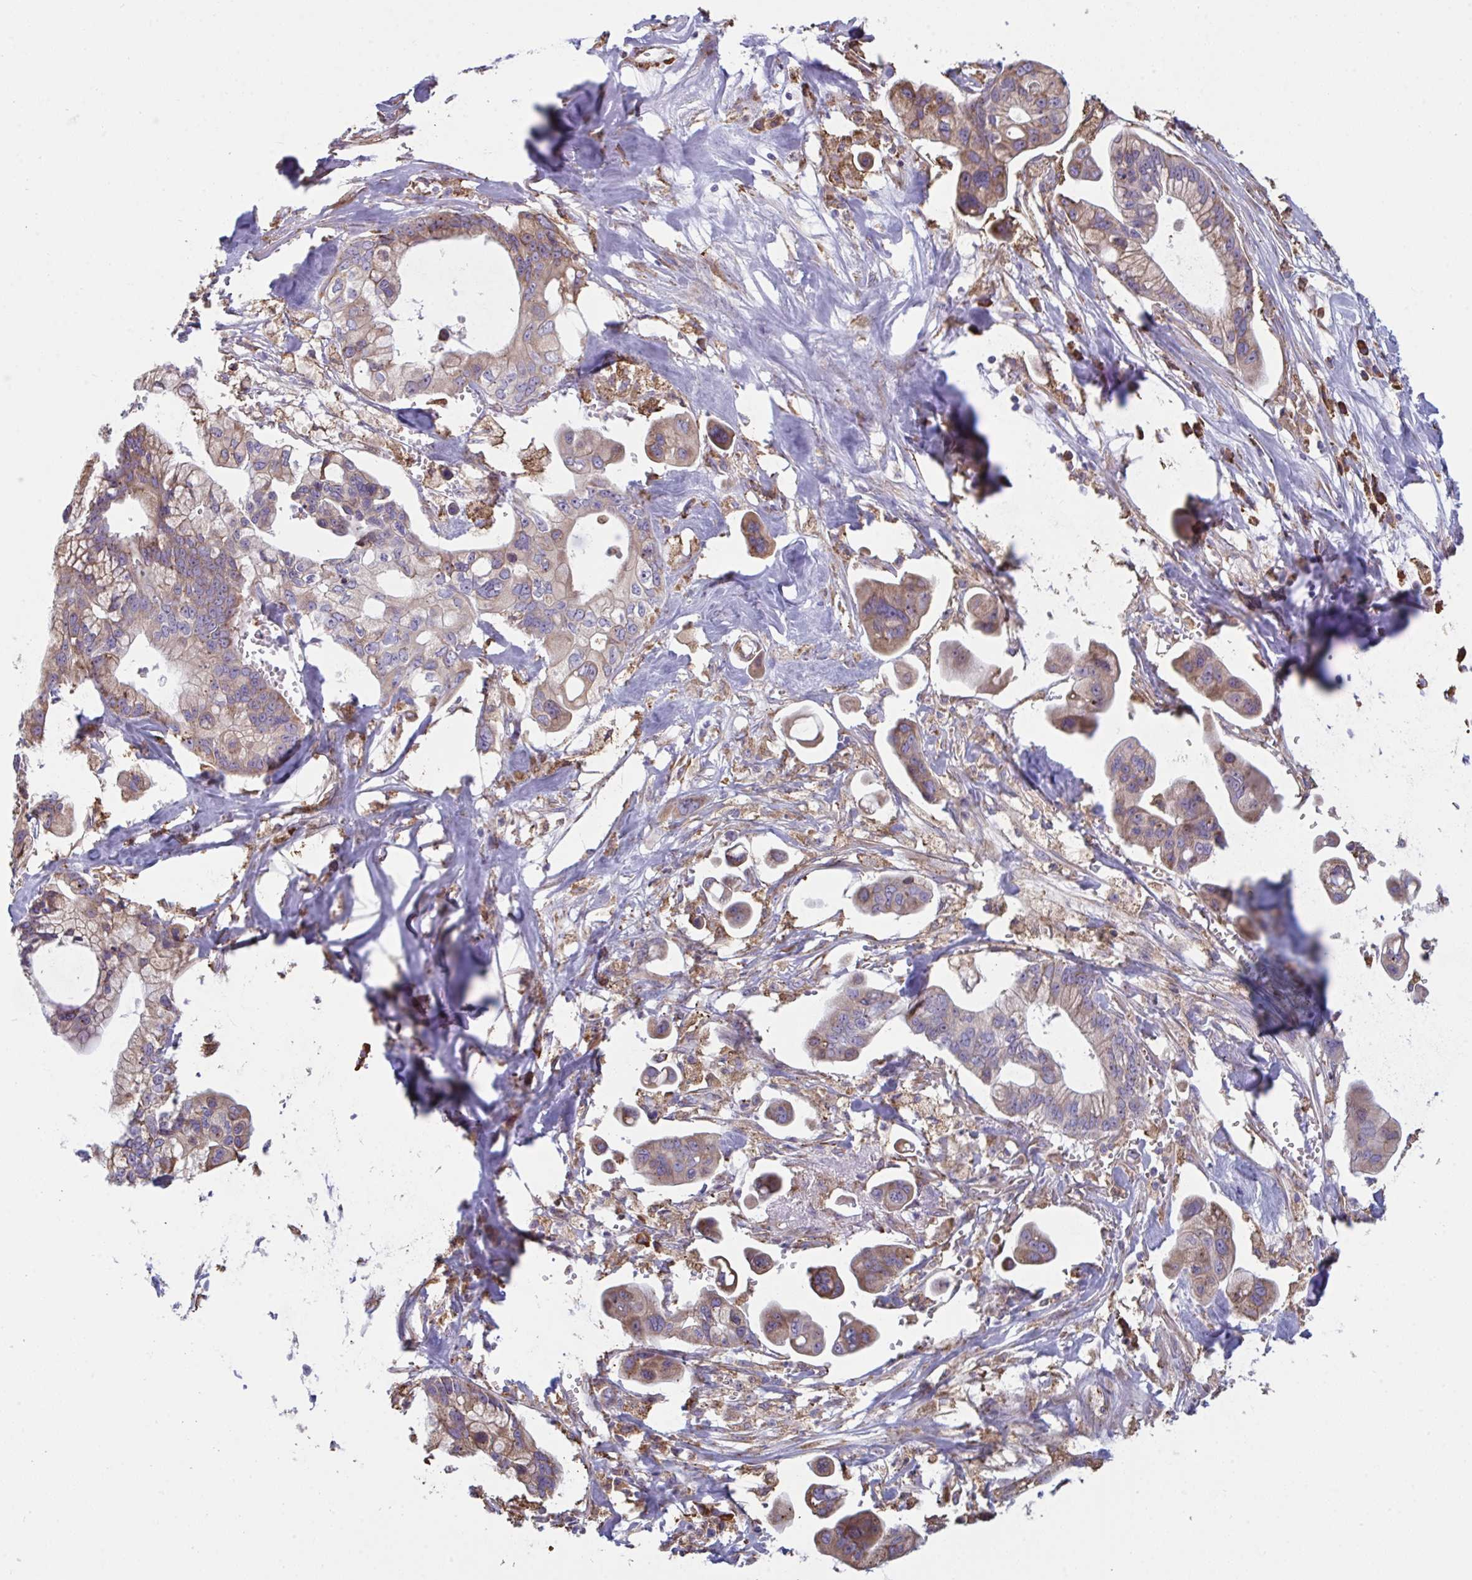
{"staining": {"intensity": "weak", "quantity": "25%-75%", "location": "cytoplasmic/membranous"}, "tissue": "pancreatic cancer", "cell_type": "Tumor cells", "image_type": "cancer", "snomed": [{"axis": "morphology", "description": "Adenocarcinoma, NOS"}, {"axis": "topography", "description": "Pancreas"}], "caption": "This histopathology image shows immunohistochemistry staining of human adenocarcinoma (pancreatic), with low weak cytoplasmic/membranous expression in about 25%-75% of tumor cells.", "gene": "MYMK", "patient": {"sex": "male", "age": 68}}